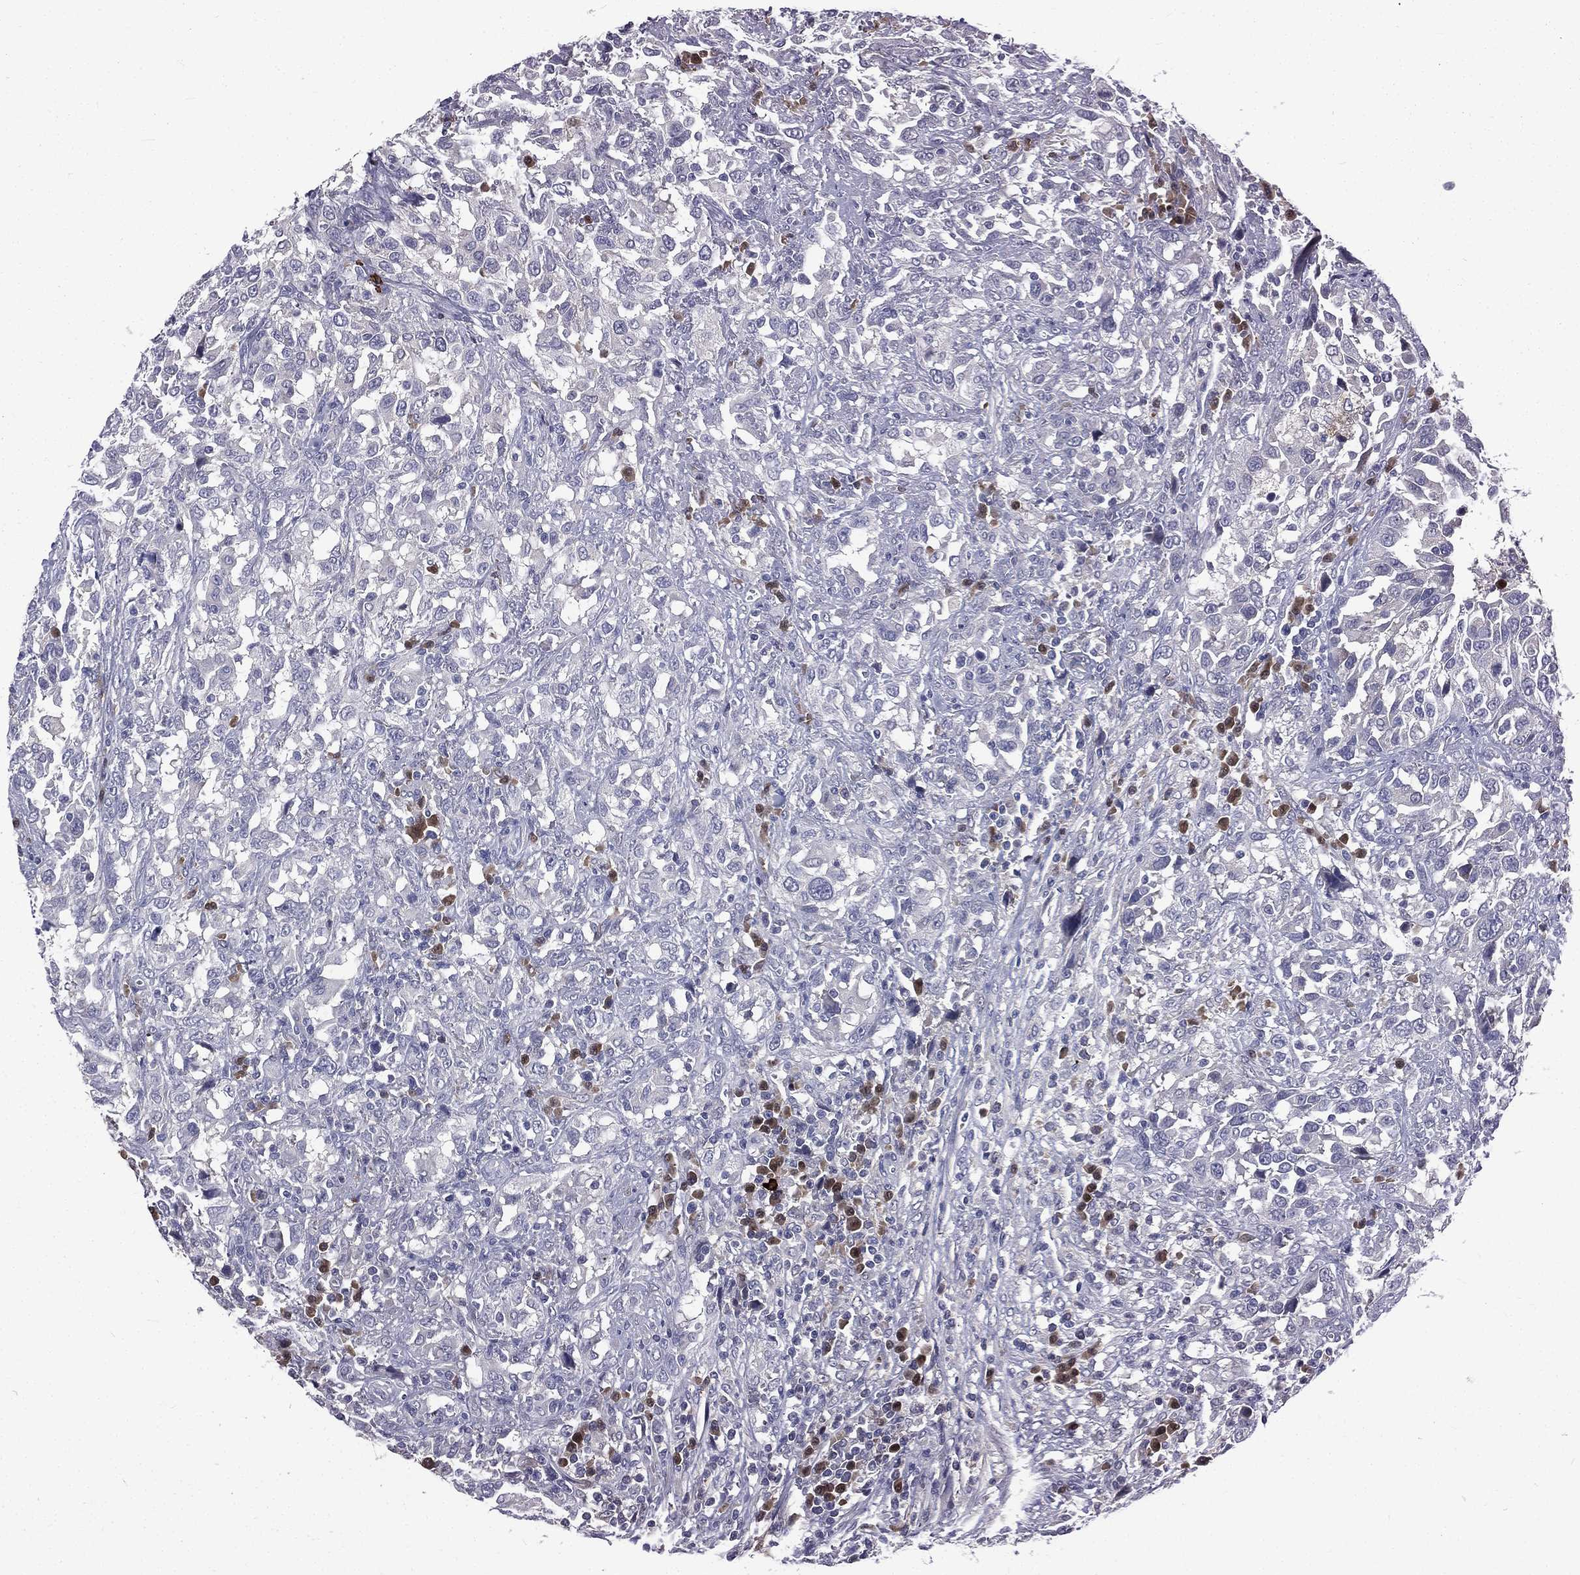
{"staining": {"intensity": "negative", "quantity": "none", "location": "none"}, "tissue": "urothelial cancer", "cell_type": "Tumor cells", "image_type": "cancer", "snomed": [{"axis": "morphology", "description": "Urothelial carcinoma, NOS"}, {"axis": "morphology", "description": "Urothelial carcinoma, High grade"}, {"axis": "topography", "description": "Urinary bladder"}], "caption": "Immunohistochemistry (IHC) of urothelial cancer displays no expression in tumor cells.", "gene": "CA12", "patient": {"sex": "female", "age": 64}}